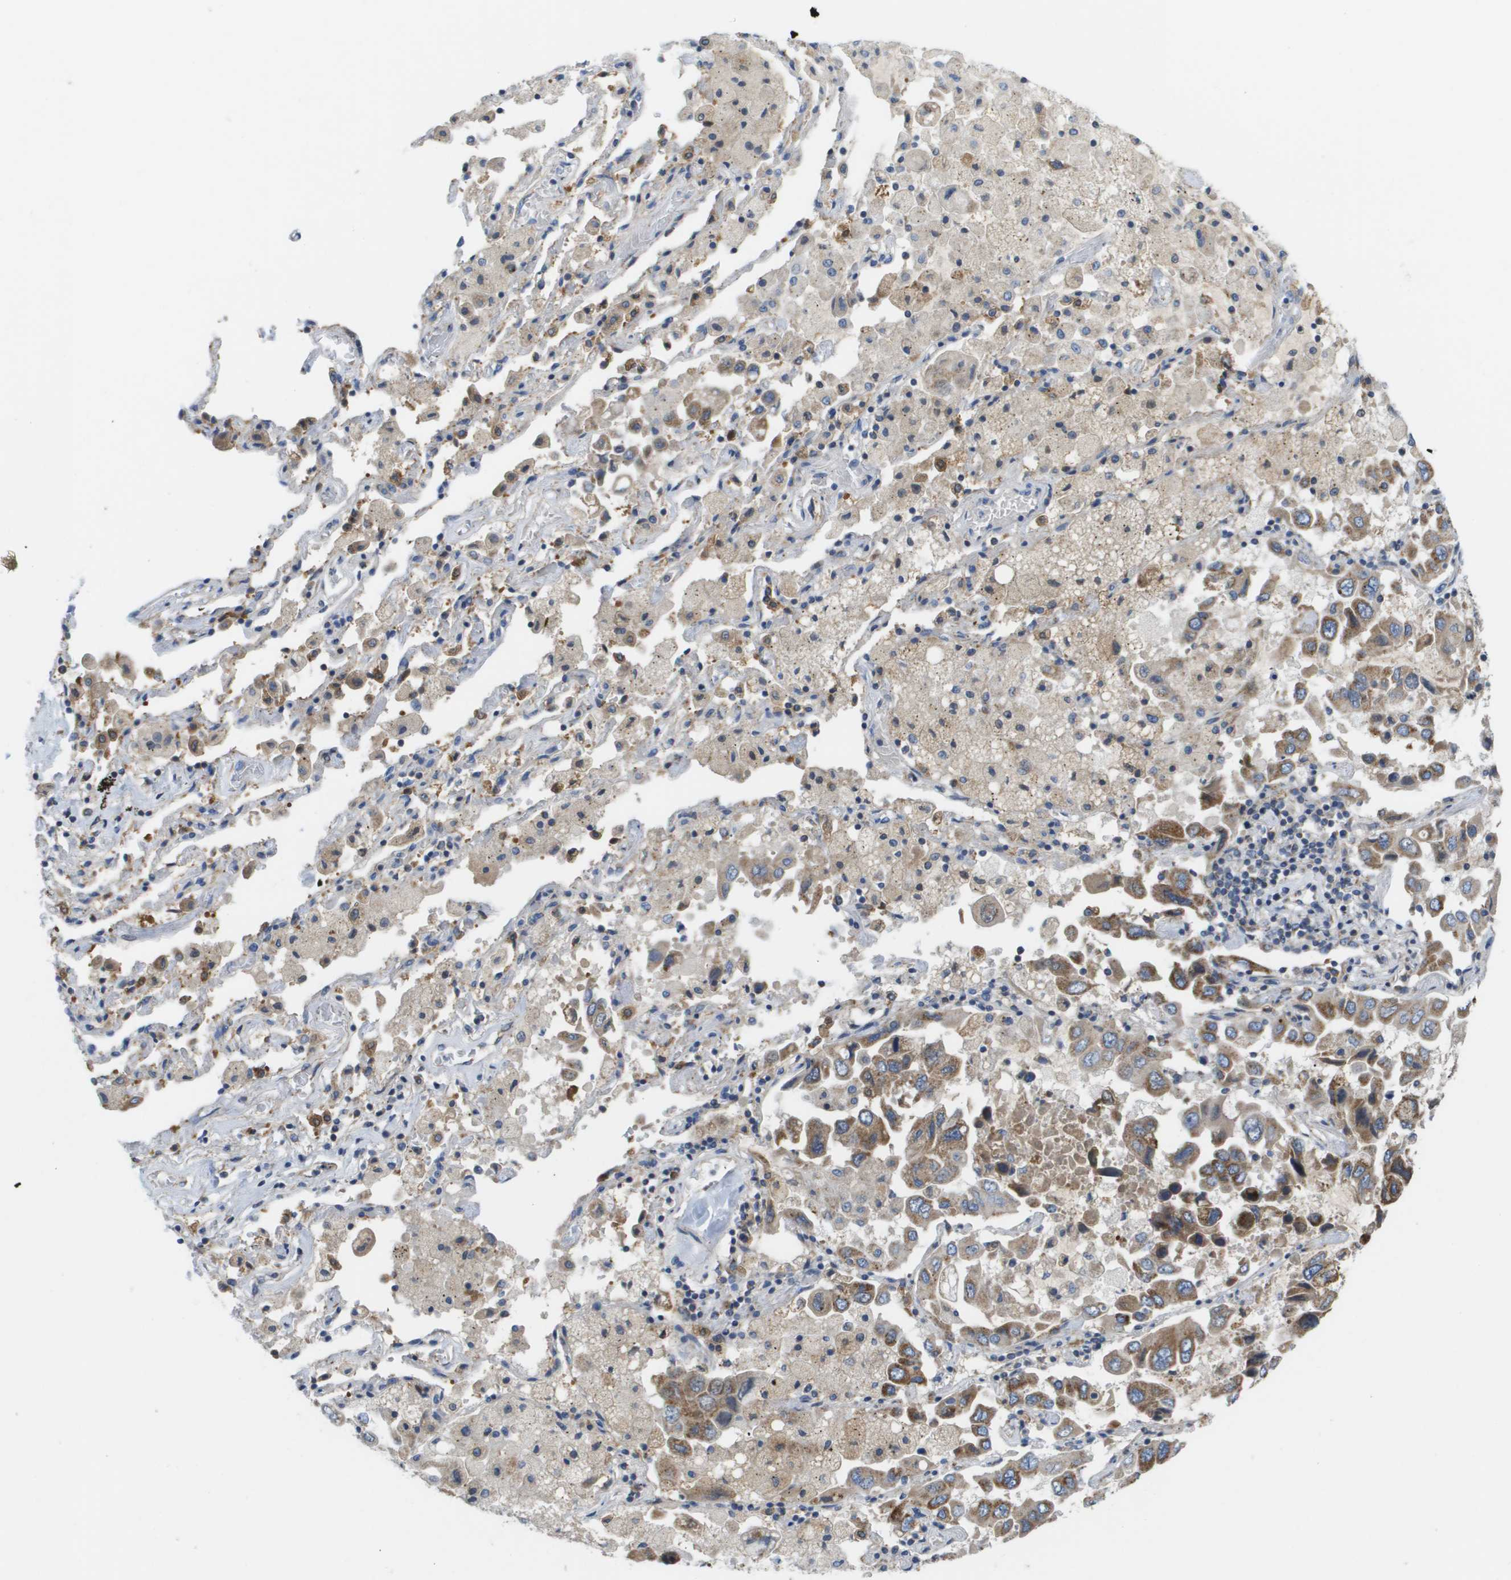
{"staining": {"intensity": "strong", "quantity": ">75%", "location": "cytoplasmic/membranous"}, "tissue": "lung cancer", "cell_type": "Tumor cells", "image_type": "cancer", "snomed": [{"axis": "morphology", "description": "Adenocarcinoma, NOS"}, {"axis": "topography", "description": "Lung"}], "caption": "Human adenocarcinoma (lung) stained with a protein marker demonstrates strong staining in tumor cells.", "gene": "FIS1", "patient": {"sex": "male", "age": 64}}